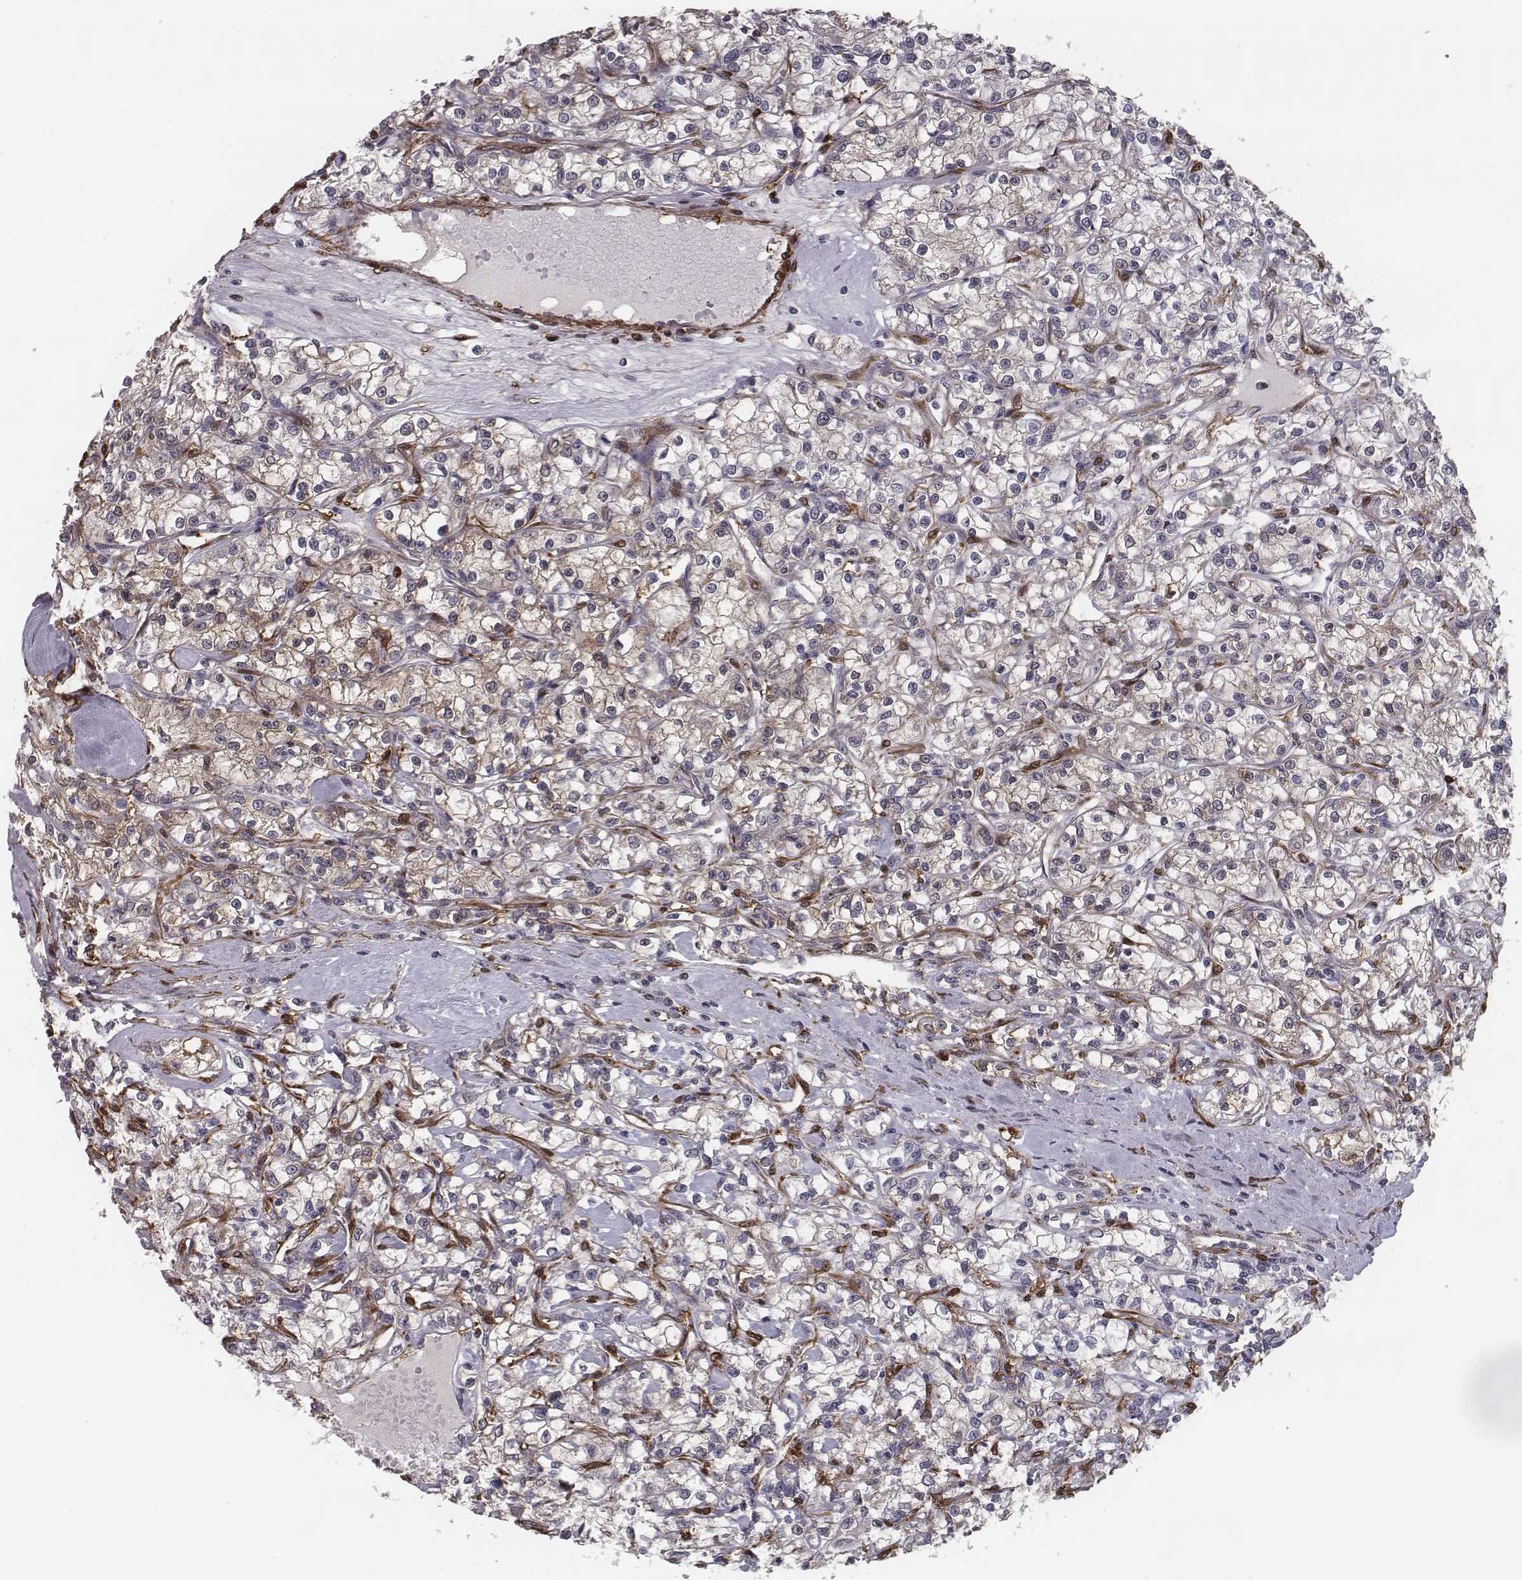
{"staining": {"intensity": "weak", "quantity": "<25%", "location": "cytoplasmic/membranous"}, "tissue": "renal cancer", "cell_type": "Tumor cells", "image_type": "cancer", "snomed": [{"axis": "morphology", "description": "Adenocarcinoma, NOS"}, {"axis": "topography", "description": "Kidney"}], "caption": "Protein analysis of adenocarcinoma (renal) displays no significant staining in tumor cells. The staining was performed using DAB (3,3'-diaminobenzidine) to visualize the protein expression in brown, while the nuclei were stained in blue with hematoxylin (Magnification: 20x).", "gene": "ISYNA1", "patient": {"sex": "female", "age": 59}}